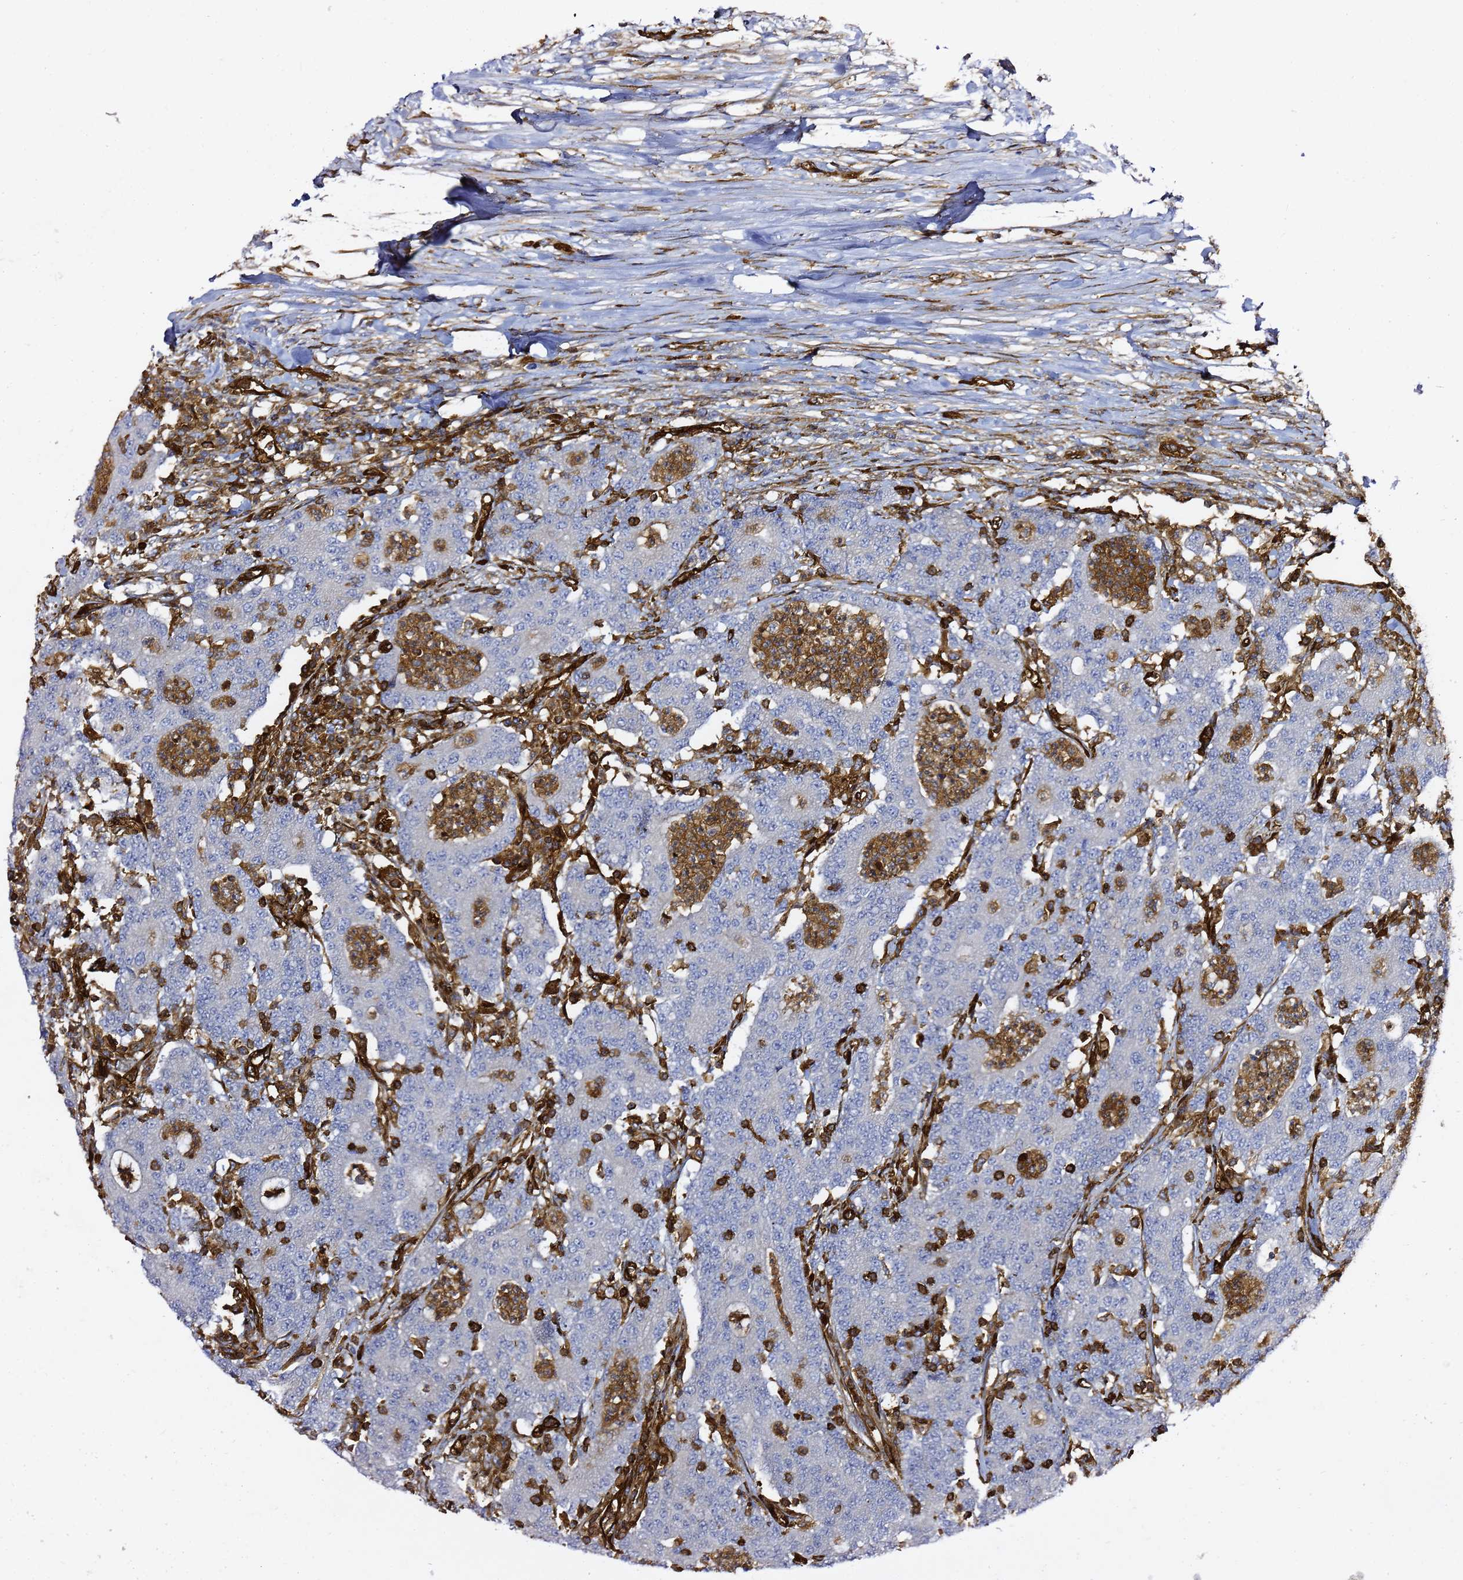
{"staining": {"intensity": "negative", "quantity": "none", "location": "none"}, "tissue": "colorectal cancer", "cell_type": "Tumor cells", "image_type": "cancer", "snomed": [{"axis": "morphology", "description": "Adenocarcinoma, NOS"}, {"axis": "topography", "description": "Colon"}], "caption": "IHC image of human adenocarcinoma (colorectal) stained for a protein (brown), which exhibits no expression in tumor cells.", "gene": "ZBTB8OS", "patient": {"sex": "male", "age": 83}}